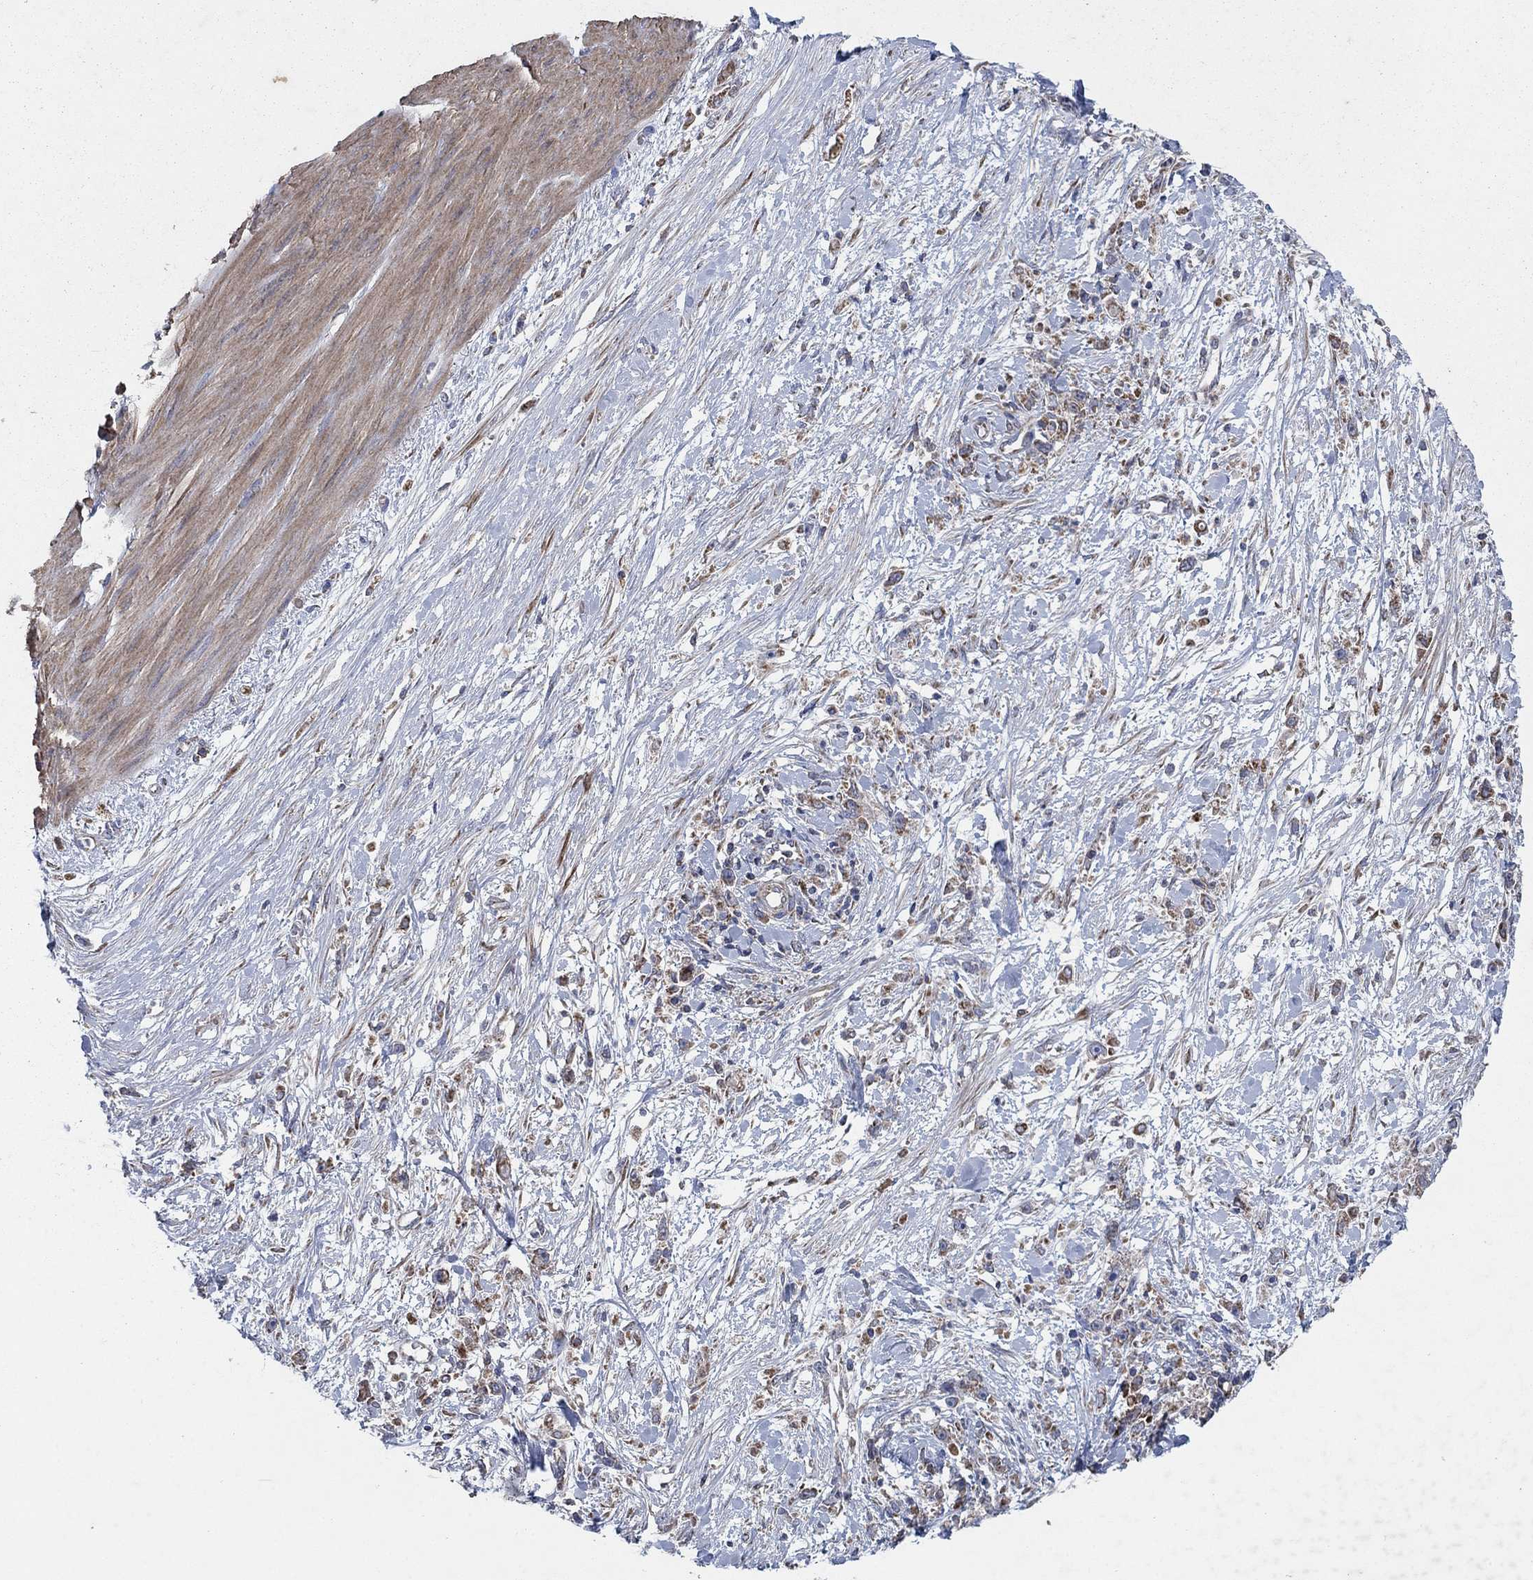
{"staining": {"intensity": "weak", "quantity": "25%-75%", "location": "cytoplasmic/membranous"}, "tissue": "stomach cancer", "cell_type": "Tumor cells", "image_type": "cancer", "snomed": [{"axis": "morphology", "description": "Adenocarcinoma, NOS"}, {"axis": "topography", "description": "Stomach"}], "caption": "Weak cytoplasmic/membranous expression is present in approximately 25%-75% of tumor cells in stomach cancer.", "gene": "NCEH1", "patient": {"sex": "female", "age": 59}}